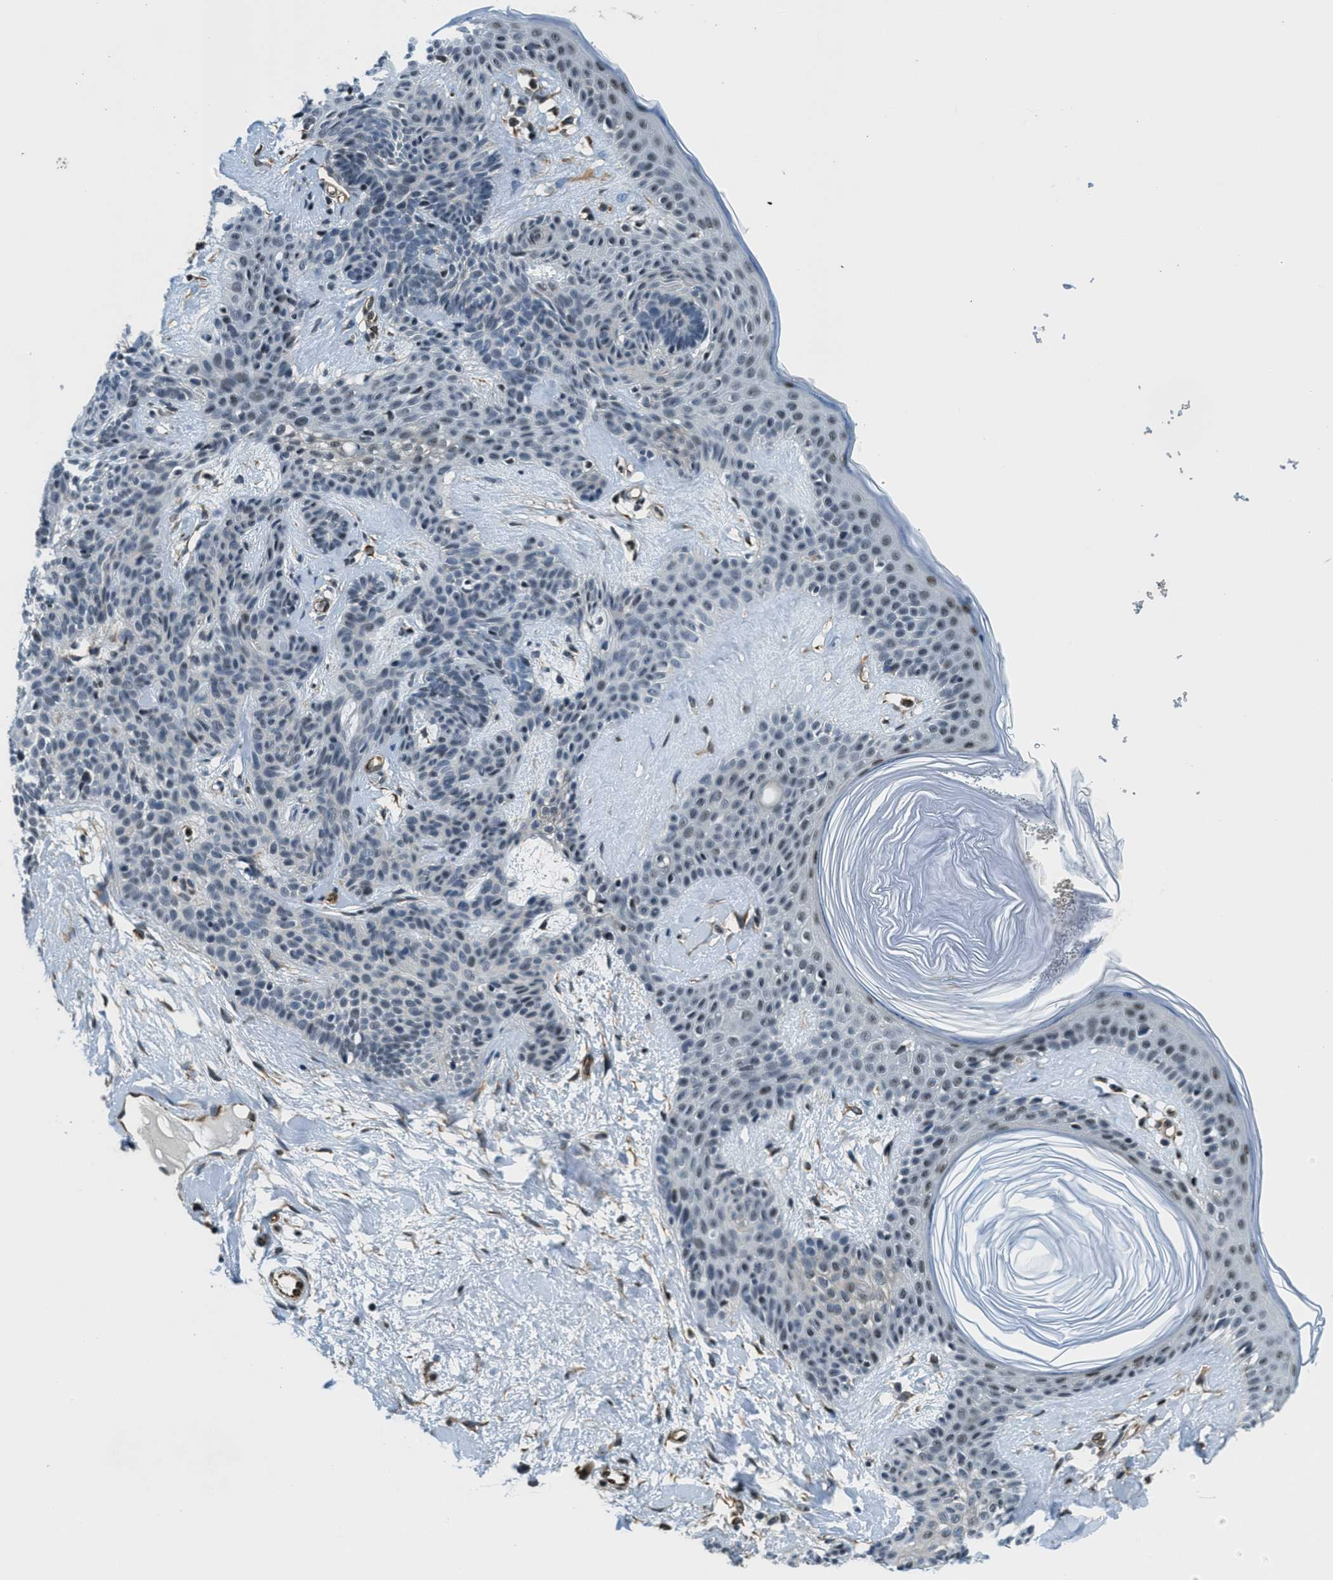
{"staining": {"intensity": "weak", "quantity": "<25%", "location": "nuclear"}, "tissue": "skin cancer", "cell_type": "Tumor cells", "image_type": "cancer", "snomed": [{"axis": "morphology", "description": "Developmental malformation"}, {"axis": "morphology", "description": "Basal cell carcinoma"}, {"axis": "topography", "description": "Skin"}], "caption": "This image is of skin cancer stained with immunohistochemistry (IHC) to label a protein in brown with the nuclei are counter-stained blue. There is no staining in tumor cells.", "gene": "CFAP36", "patient": {"sex": "female", "age": 62}}